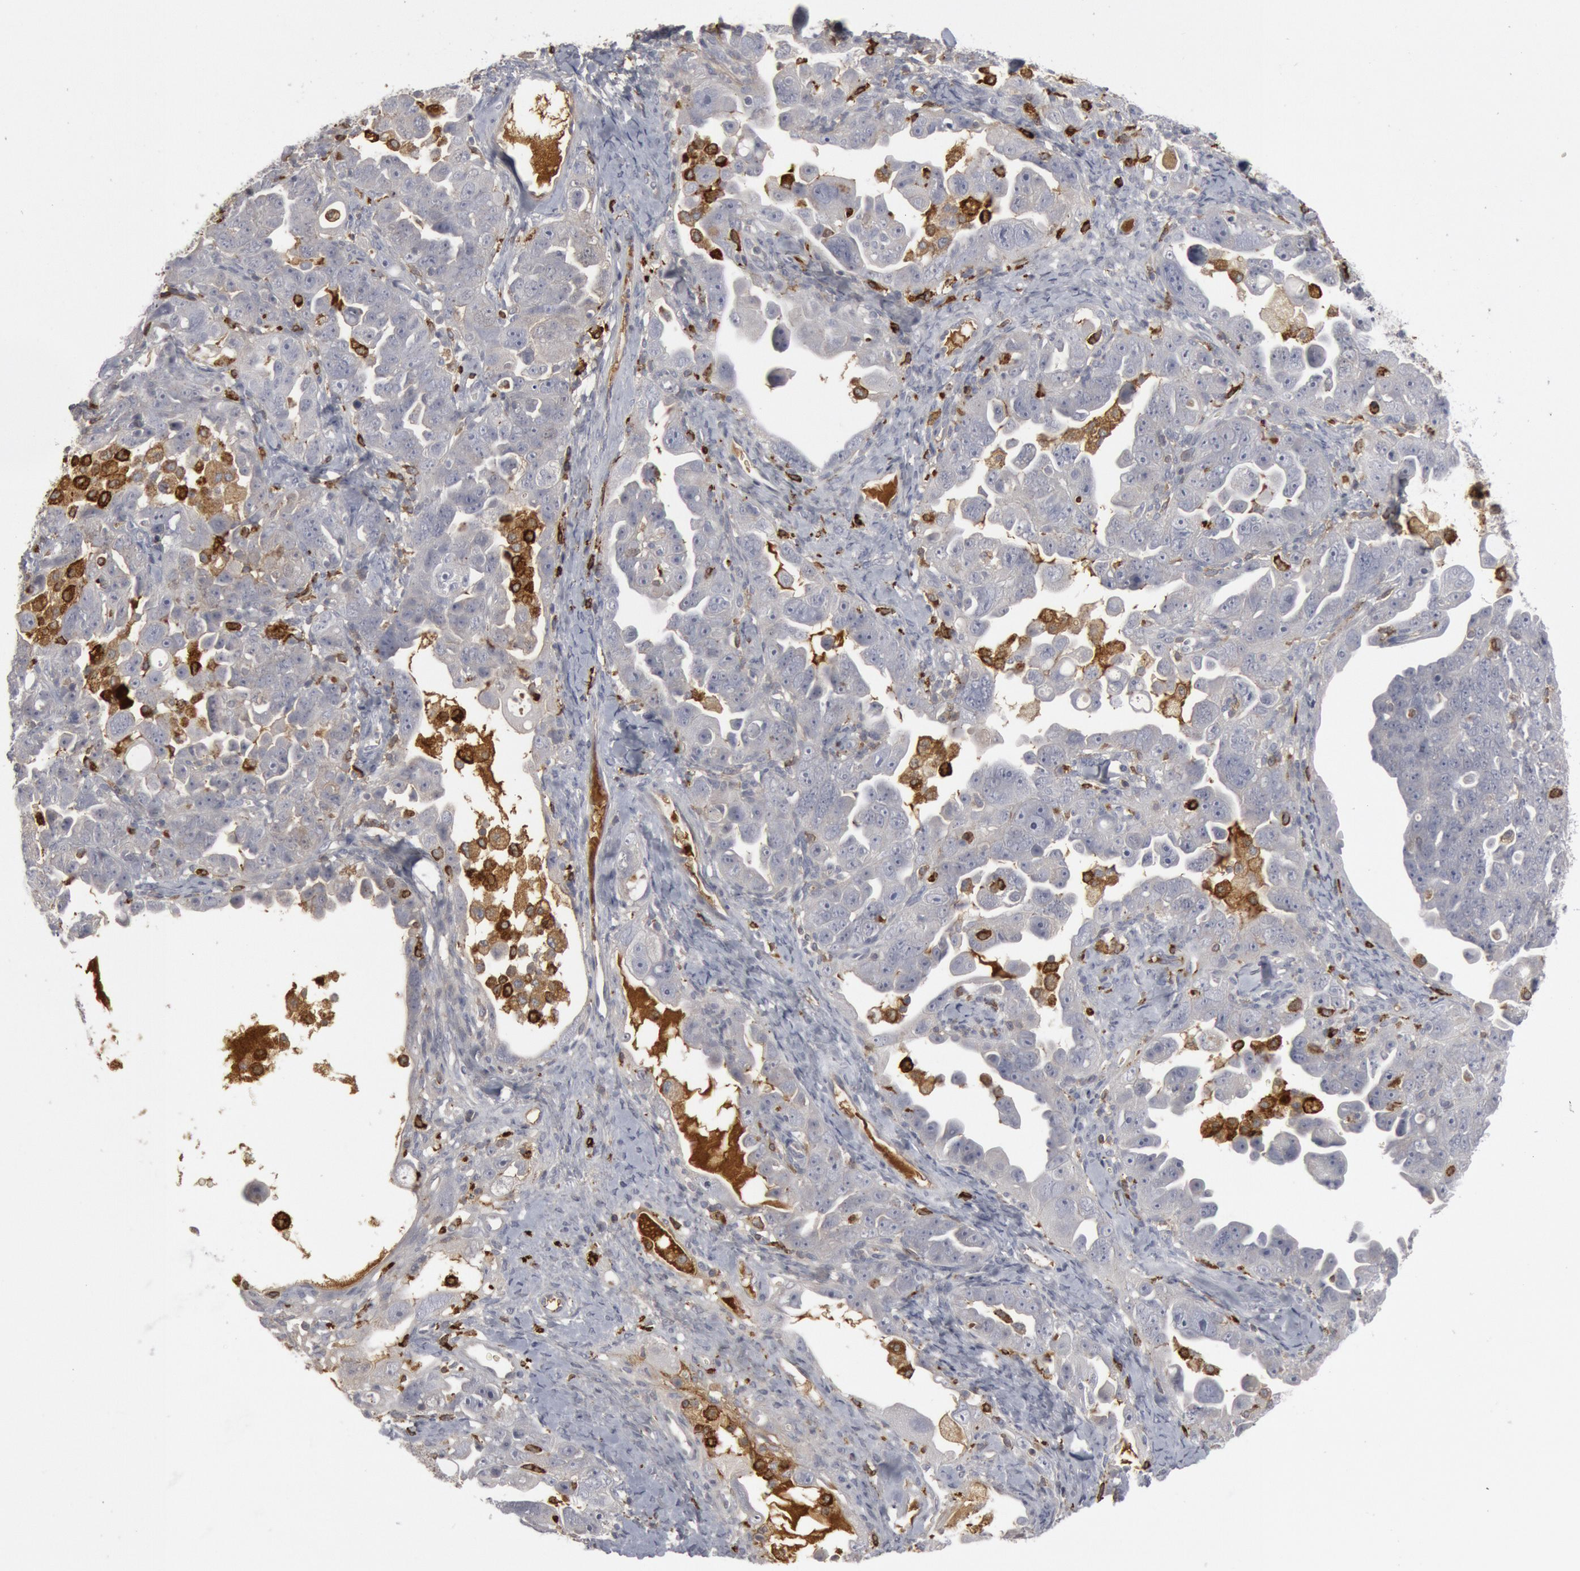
{"staining": {"intensity": "negative", "quantity": "none", "location": "none"}, "tissue": "ovarian cancer", "cell_type": "Tumor cells", "image_type": "cancer", "snomed": [{"axis": "morphology", "description": "Cystadenocarcinoma, serous, NOS"}, {"axis": "topography", "description": "Ovary"}], "caption": "High power microscopy photomicrograph of an IHC micrograph of serous cystadenocarcinoma (ovarian), revealing no significant expression in tumor cells.", "gene": "C1QC", "patient": {"sex": "female", "age": 66}}